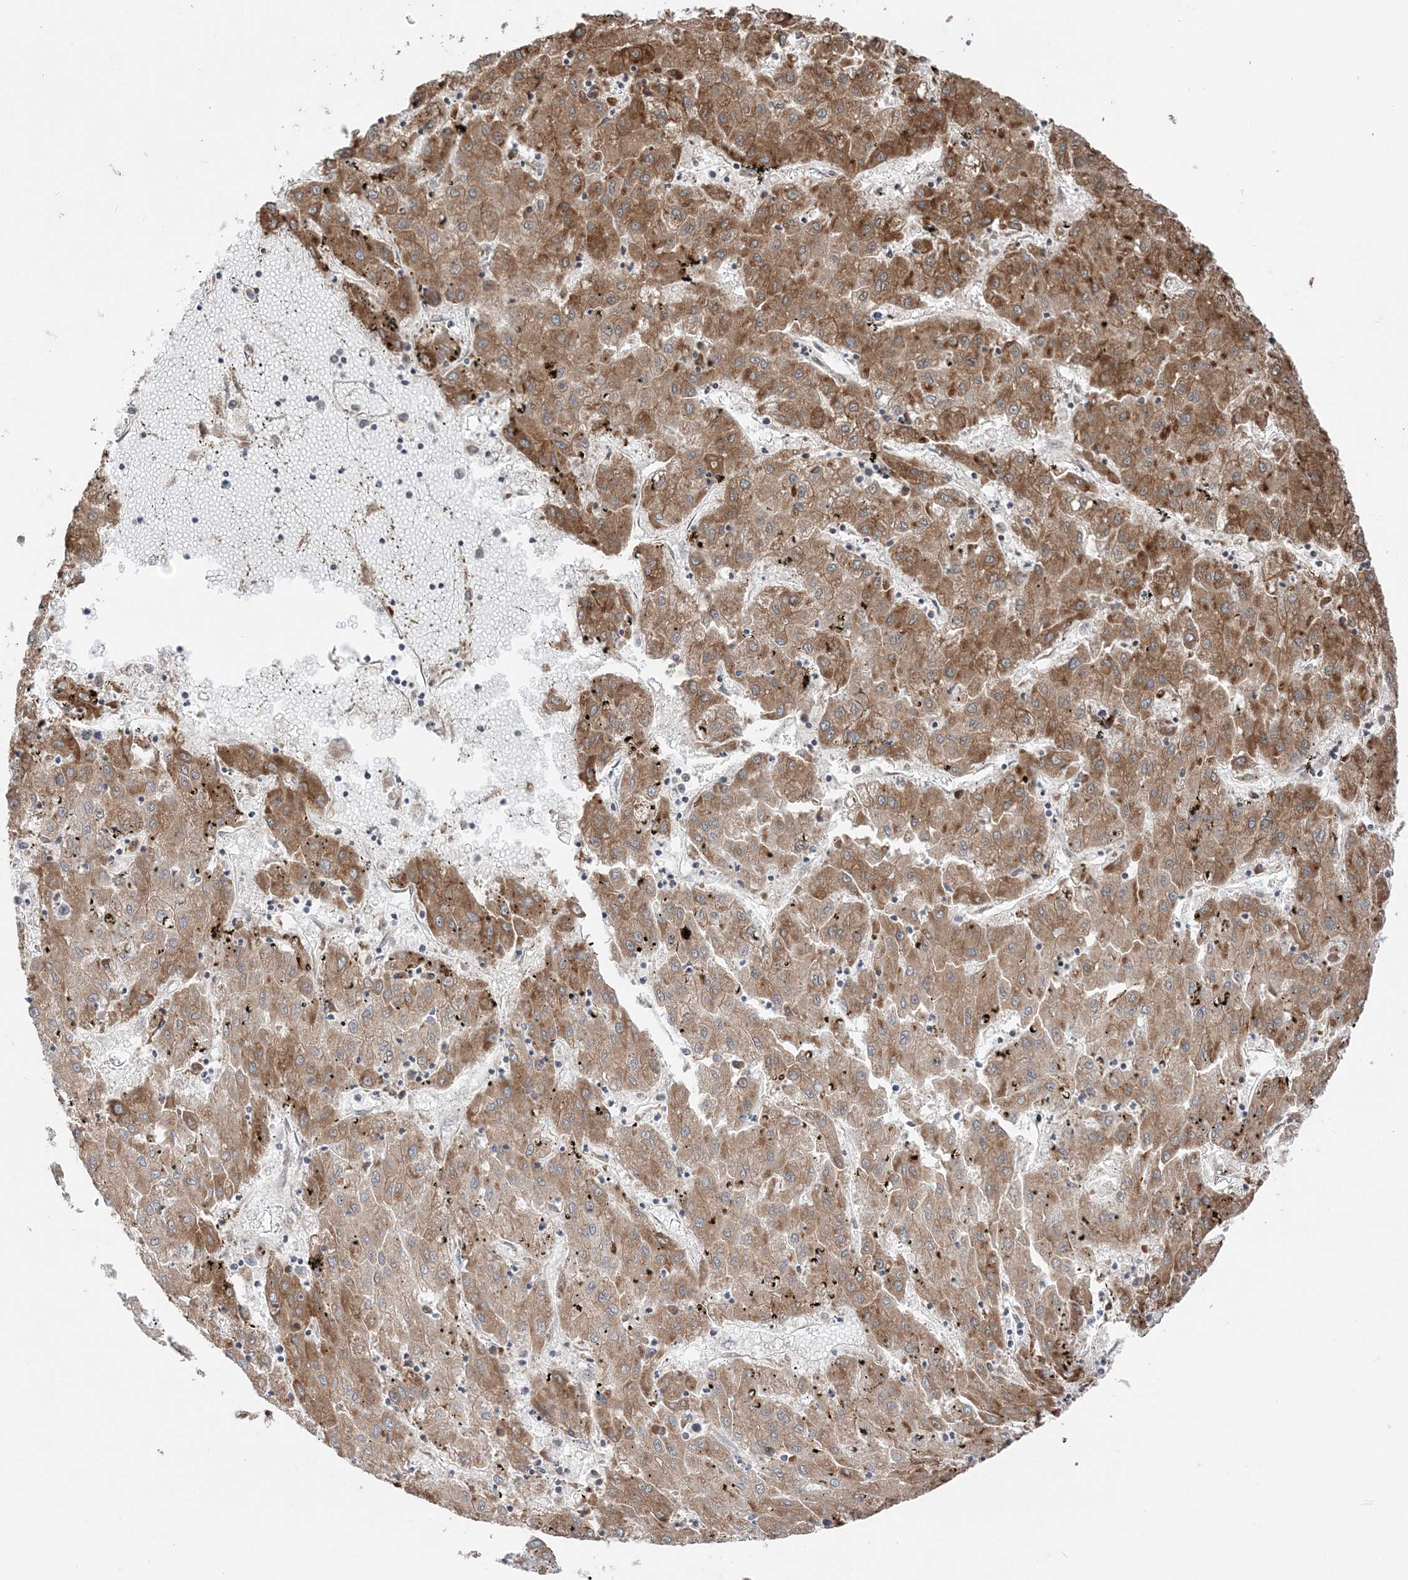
{"staining": {"intensity": "moderate", "quantity": ">75%", "location": "cytoplasmic/membranous"}, "tissue": "liver cancer", "cell_type": "Tumor cells", "image_type": "cancer", "snomed": [{"axis": "morphology", "description": "Carcinoma, Hepatocellular, NOS"}, {"axis": "topography", "description": "Liver"}], "caption": "Tumor cells demonstrate moderate cytoplasmic/membranous positivity in about >75% of cells in liver cancer. The protein is shown in brown color, while the nuclei are stained blue.", "gene": "TMED10", "patient": {"sex": "male", "age": 72}}